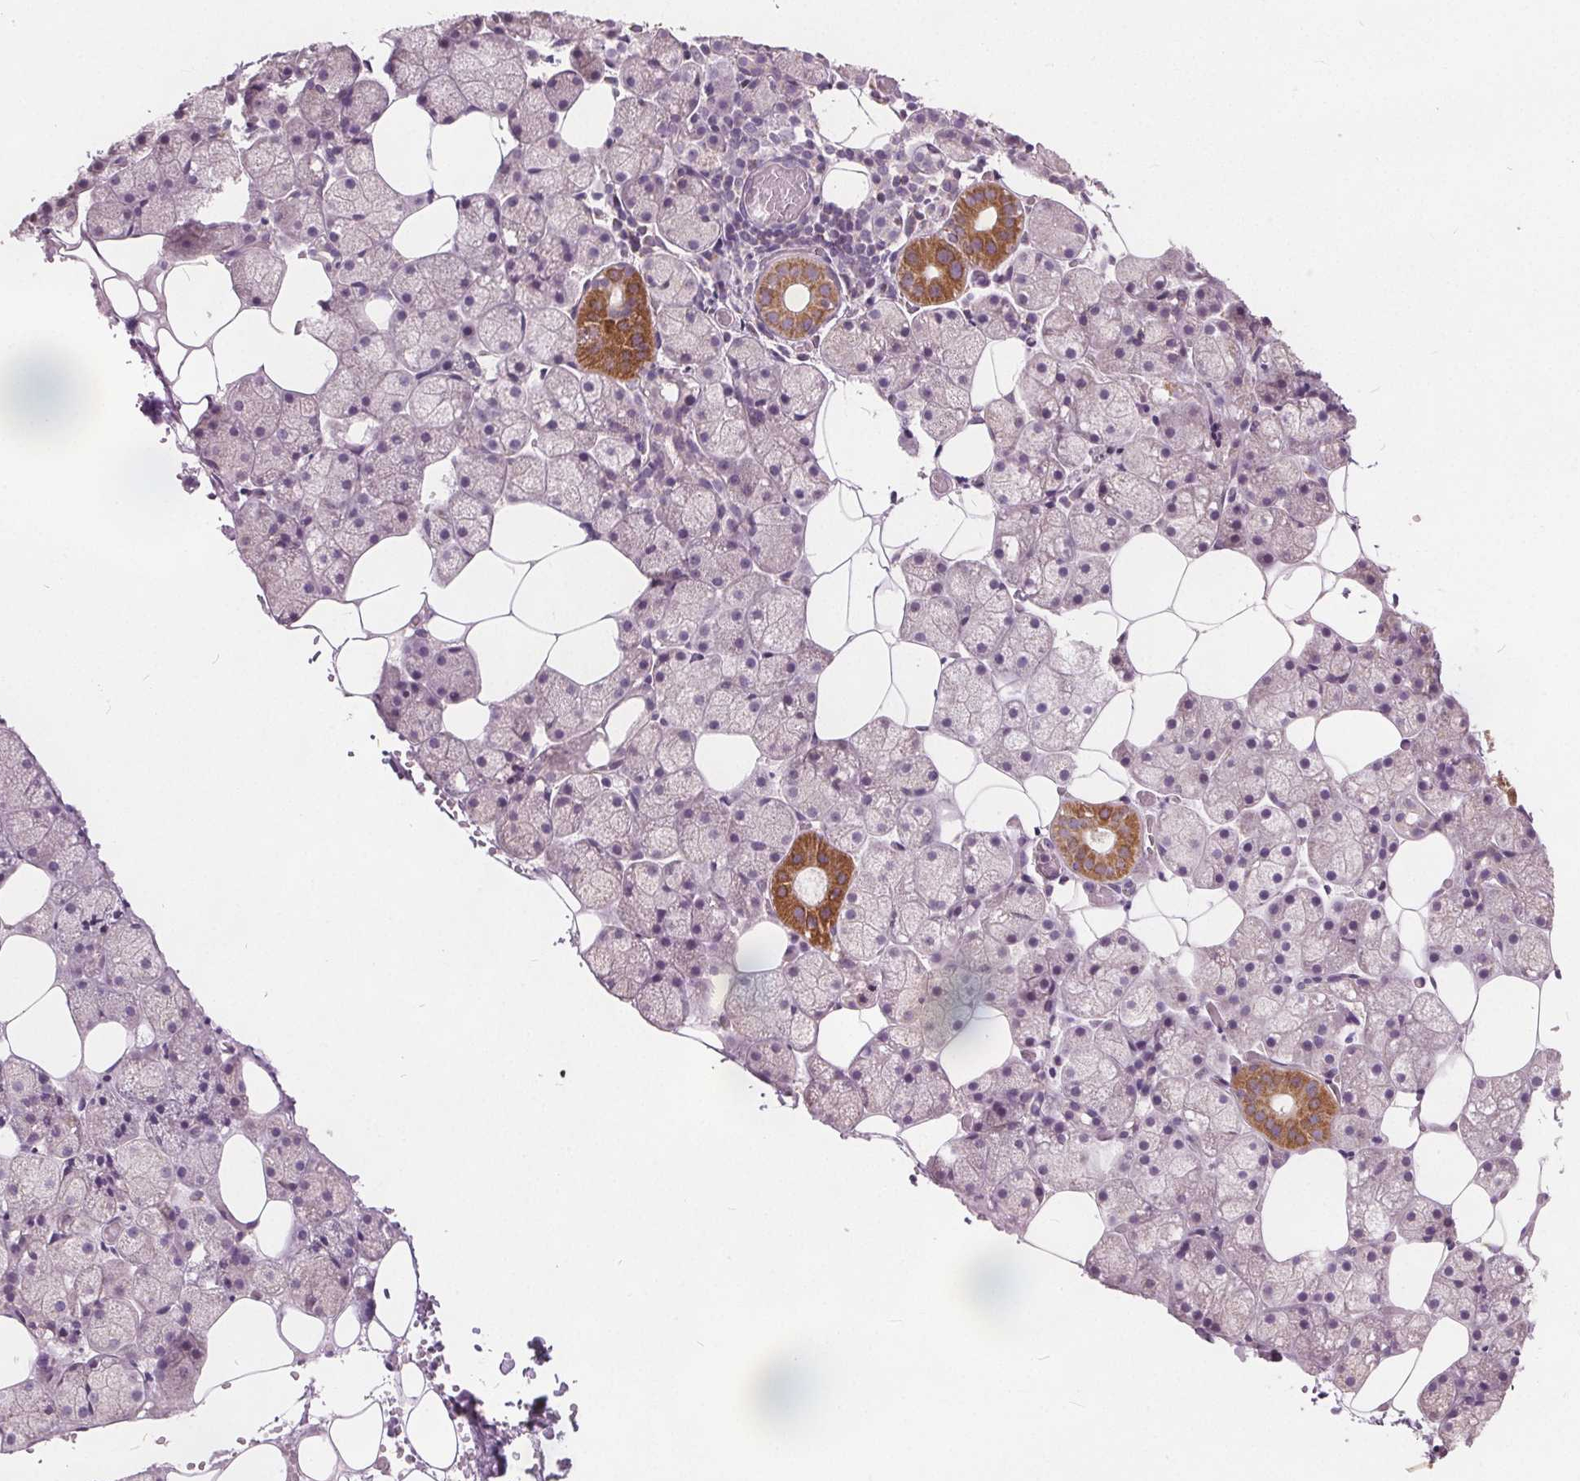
{"staining": {"intensity": "moderate", "quantity": "<25%", "location": "cytoplasmic/membranous"}, "tissue": "salivary gland", "cell_type": "Glandular cells", "image_type": "normal", "snomed": [{"axis": "morphology", "description": "Normal tissue, NOS"}, {"axis": "topography", "description": "Salivary gland"}], "caption": "Immunohistochemical staining of normal human salivary gland shows low levels of moderate cytoplasmic/membranous staining in approximately <25% of glandular cells.", "gene": "ECI2", "patient": {"sex": "male", "age": 38}}